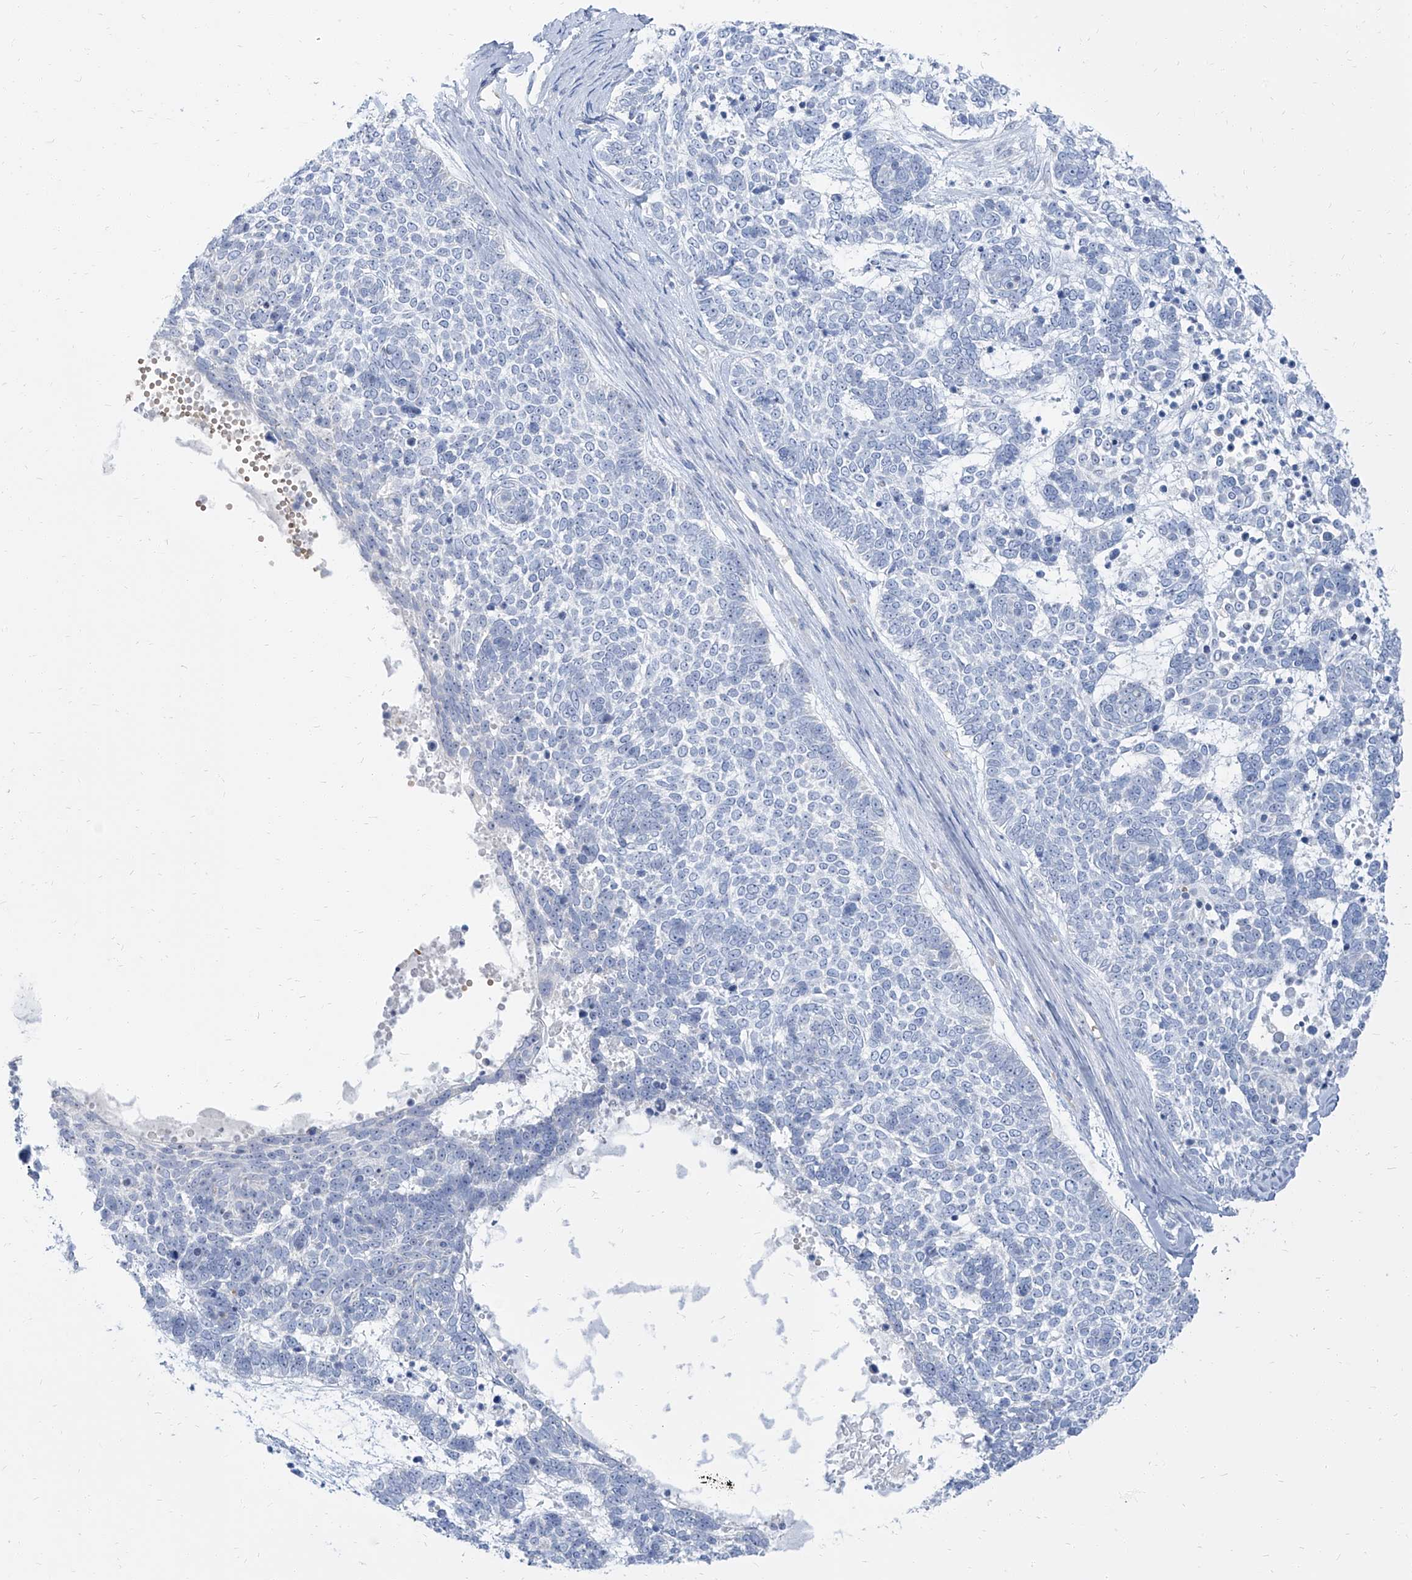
{"staining": {"intensity": "negative", "quantity": "none", "location": "none"}, "tissue": "skin cancer", "cell_type": "Tumor cells", "image_type": "cancer", "snomed": [{"axis": "morphology", "description": "Basal cell carcinoma"}, {"axis": "topography", "description": "Skin"}], "caption": "This is an IHC micrograph of skin cancer (basal cell carcinoma). There is no expression in tumor cells.", "gene": "TXLNB", "patient": {"sex": "female", "age": 81}}